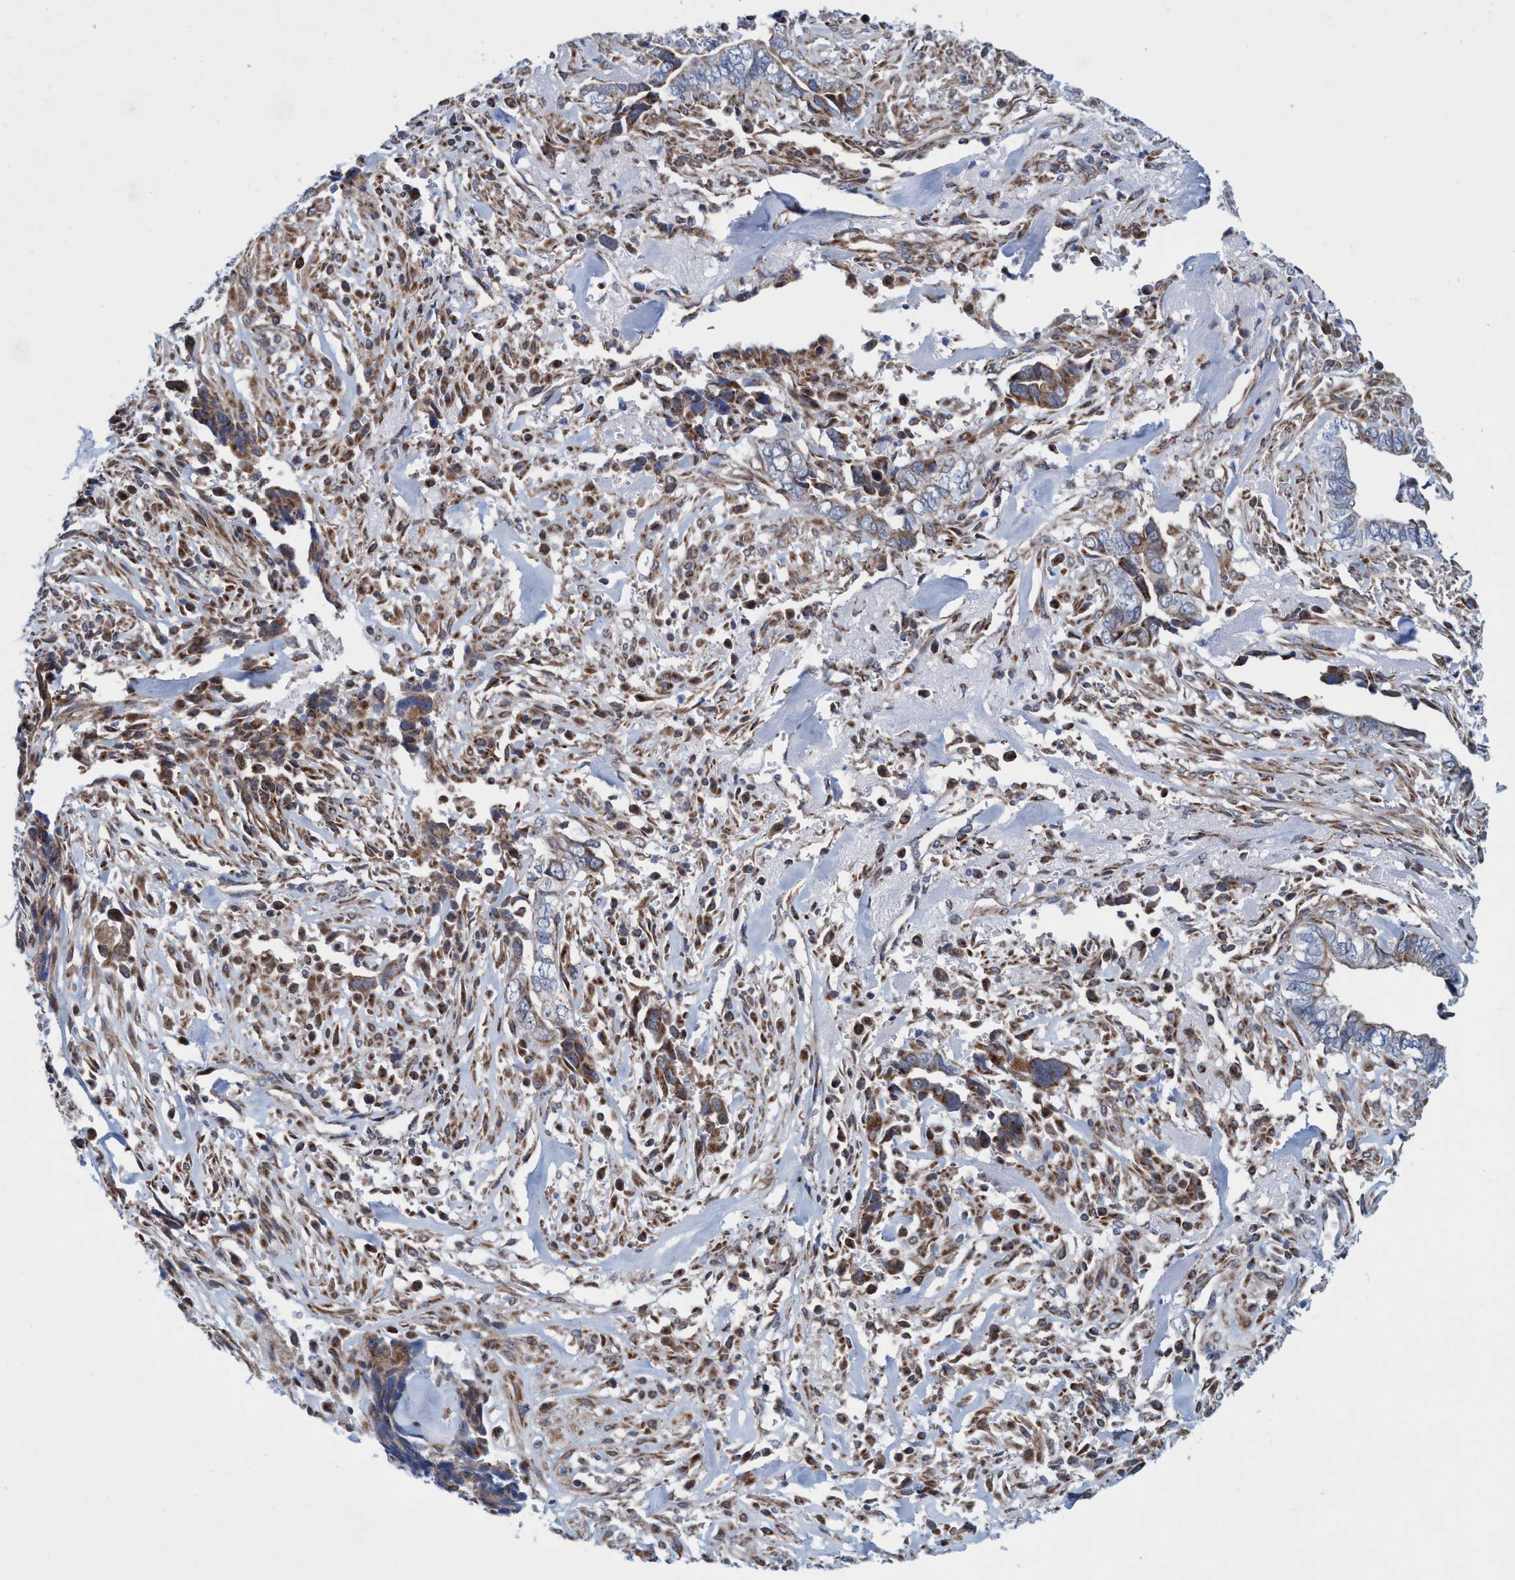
{"staining": {"intensity": "moderate", "quantity": "25%-75%", "location": "cytoplasmic/membranous"}, "tissue": "liver cancer", "cell_type": "Tumor cells", "image_type": "cancer", "snomed": [{"axis": "morphology", "description": "Cholangiocarcinoma"}, {"axis": "topography", "description": "Liver"}], "caption": "A histopathology image of liver cancer (cholangiocarcinoma) stained for a protein shows moderate cytoplasmic/membranous brown staining in tumor cells.", "gene": "POLR1F", "patient": {"sex": "female", "age": 79}}